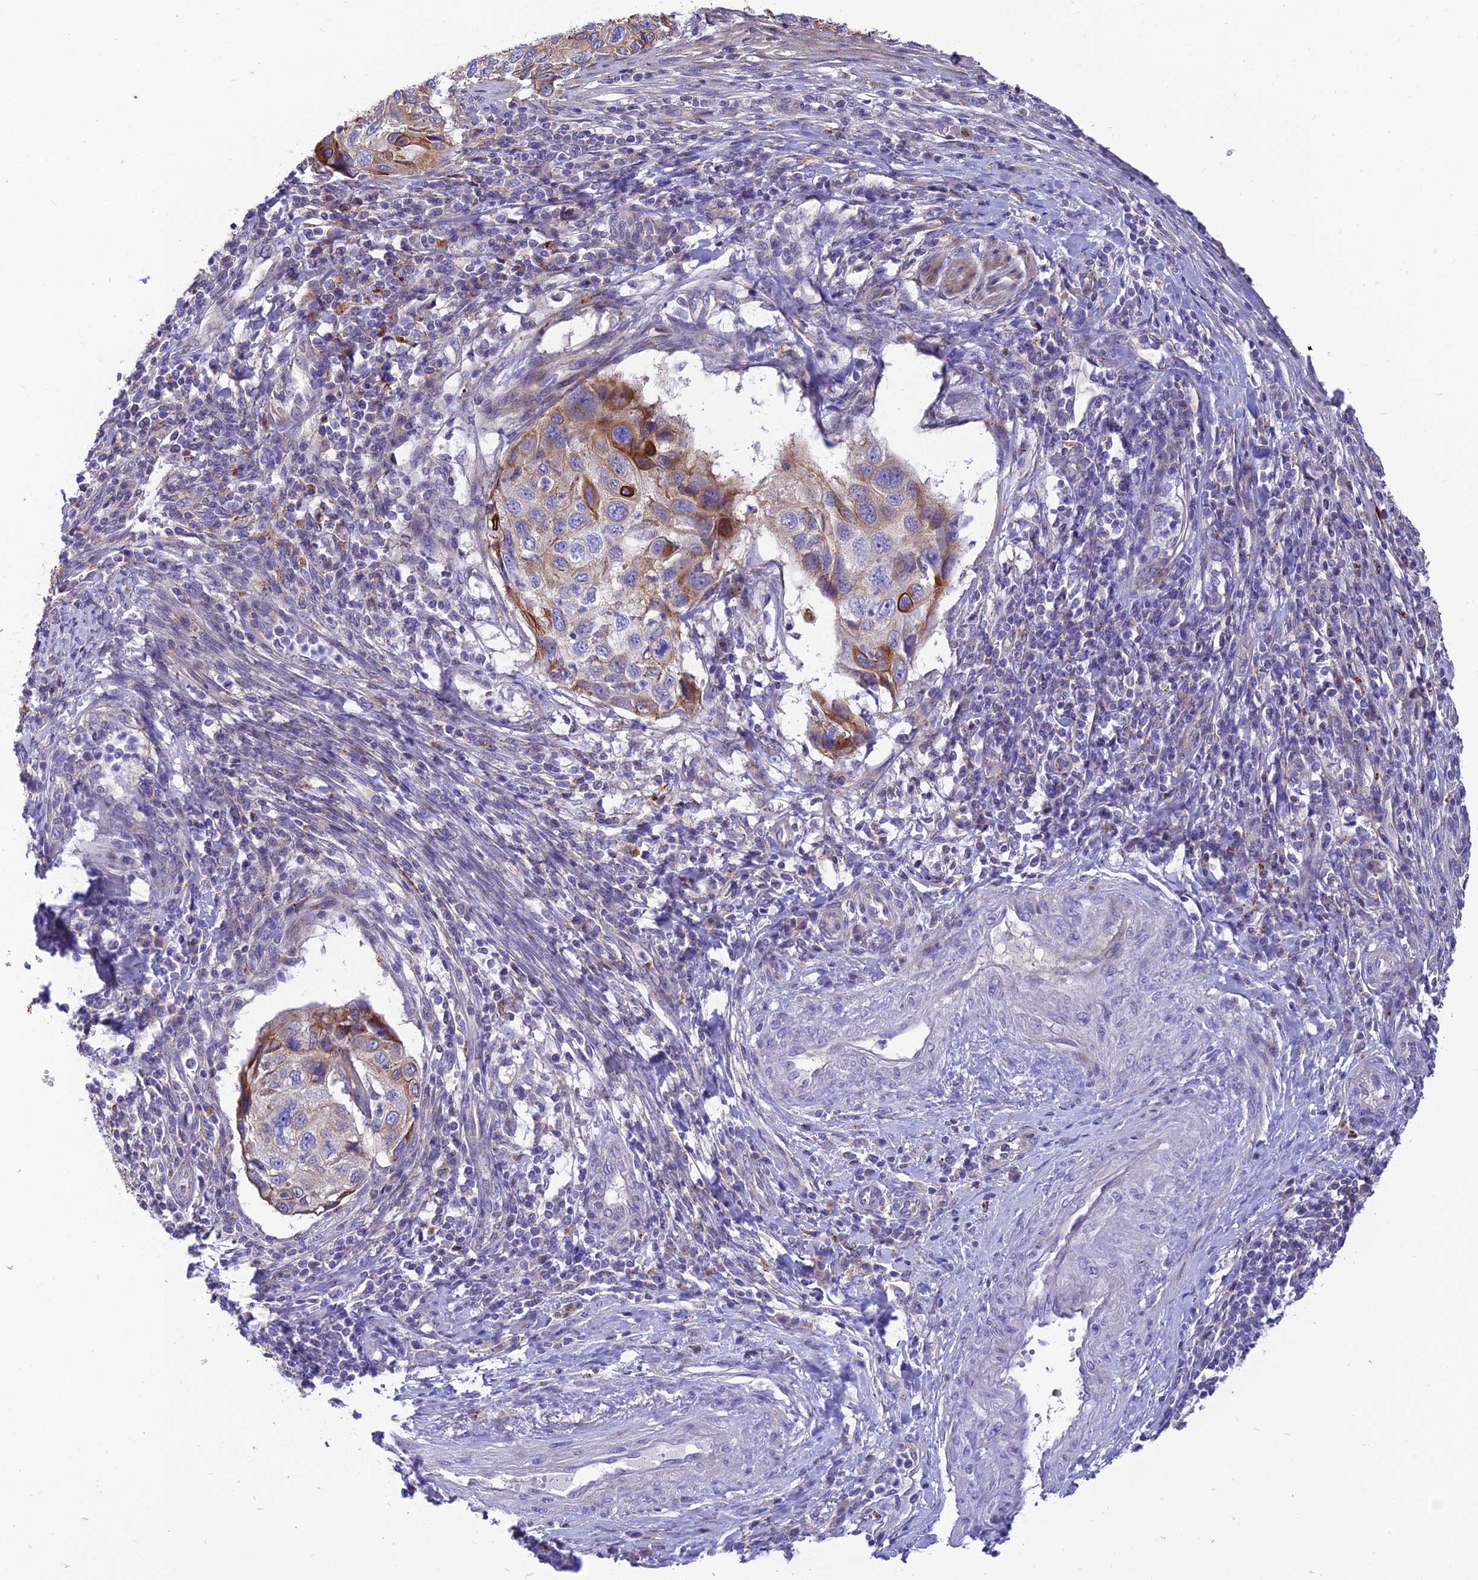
{"staining": {"intensity": "moderate", "quantity": "25%-75%", "location": "cytoplasmic/membranous"}, "tissue": "cervical cancer", "cell_type": "Tumor cells", "image_type": "cancer", "snomed": [{"axis": "morphology", "description": "Squamous cell carcinoma, NOS"}, {"axis": "topography", "description": "Cervix"}], "caption": "This is an image of immunohistochemistry staining of cervical squamous cell carcinoma, which shows moderate staining in the cytoplasmic/membranous of tumor cells.", "gene": "CCDC157", "patient": {"sex": "female", "age": 70}}